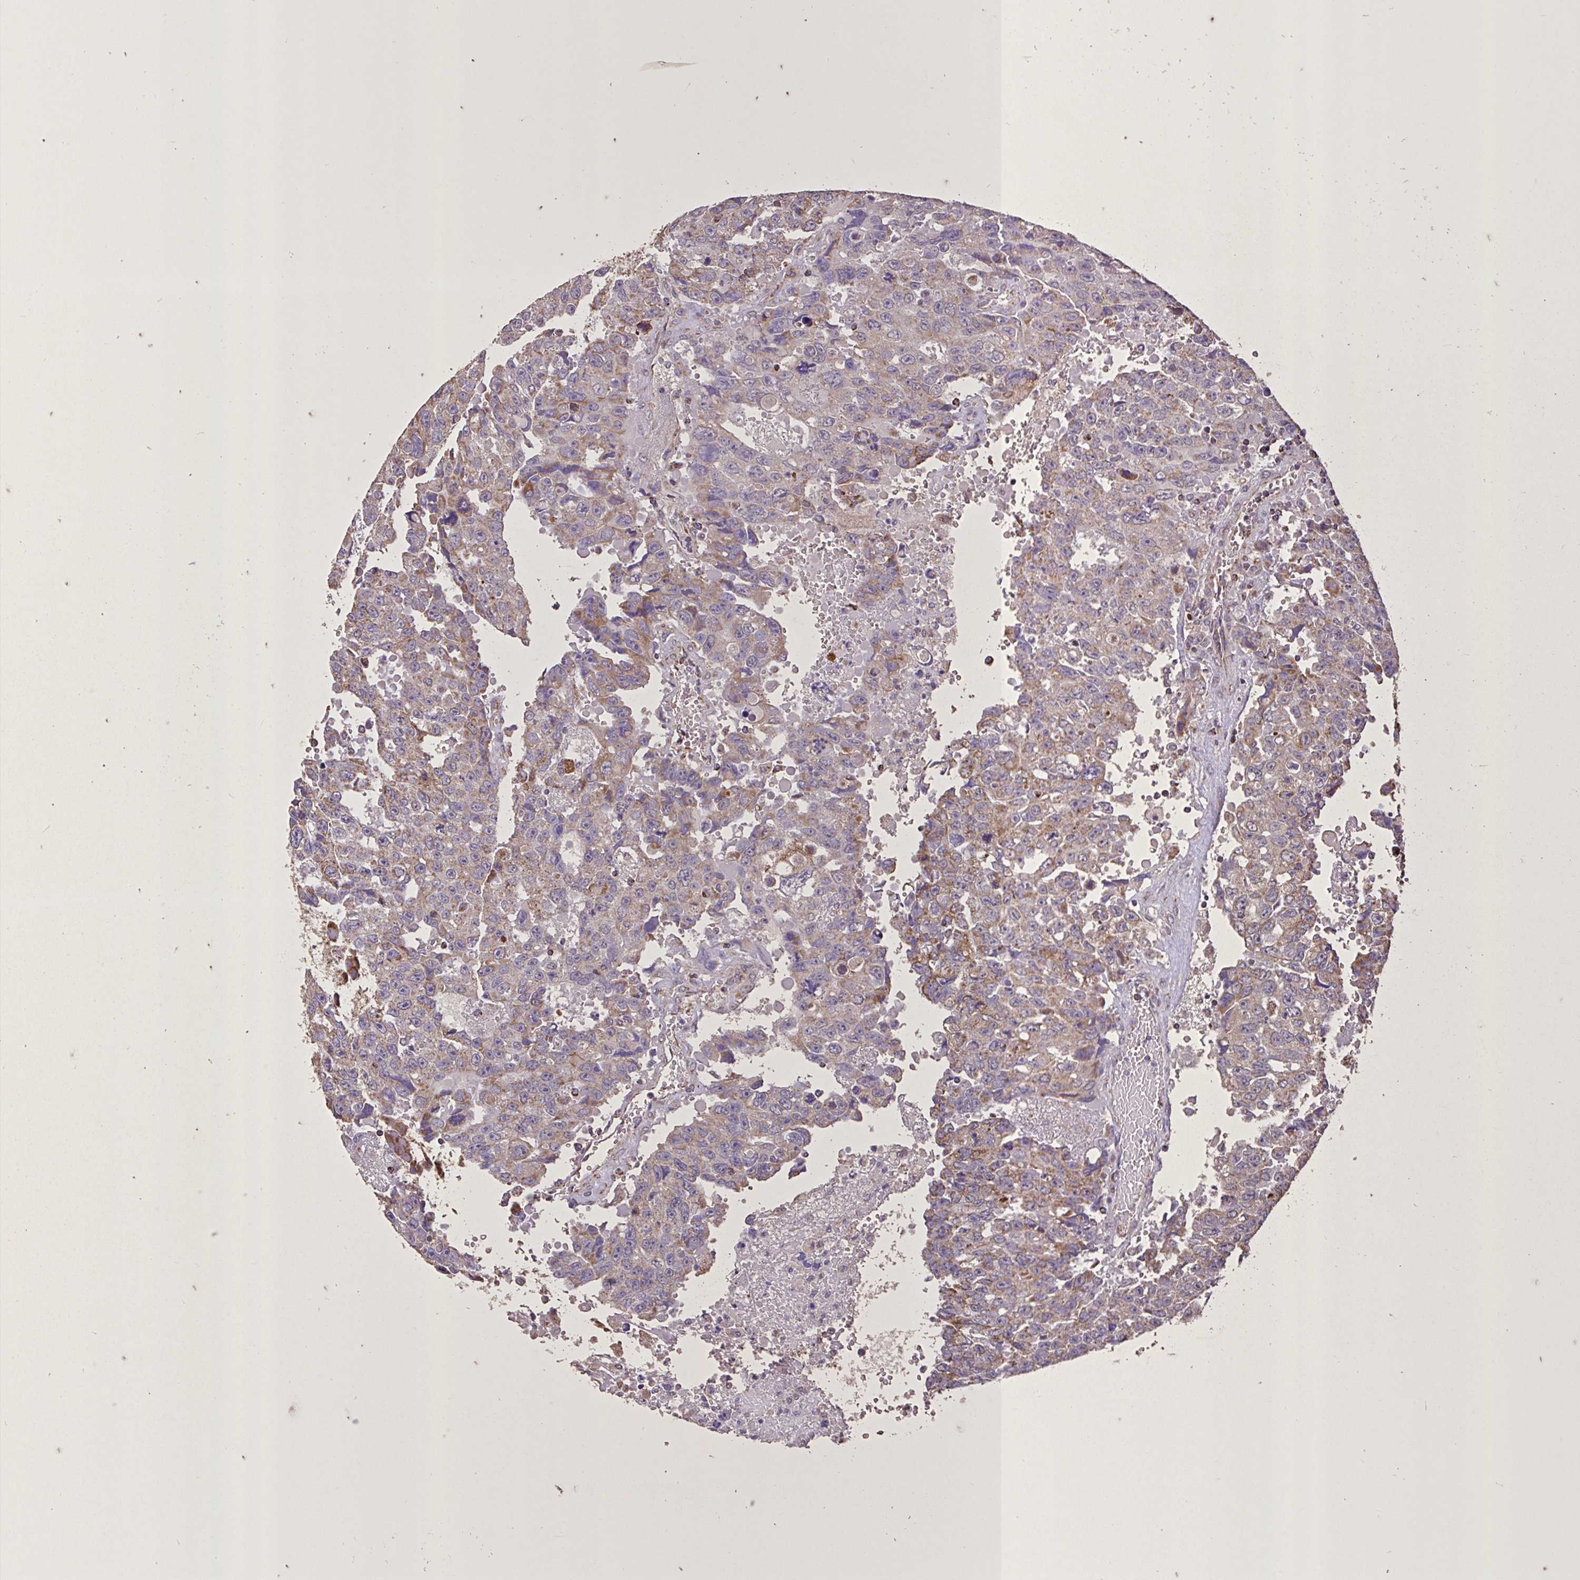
{"staining": {"intensity": "weak", "quantity": "25%-75%", "location": "cytoplasmic/membranous"}, "tissue": "testis cancer", "cell_type": "Tumor cells", "image_type": "cancer", "snomed": [{"axis": "morphology", "description": "Seminoma, NOS"}, {"axis": "topography", "description": "Testis"}], "caption": "Seminoma (testis) stained with a protein marker reveals weak staining in tumor cells.", "gene": "AGK", "patient": {"sex": "male", "age": 26}}